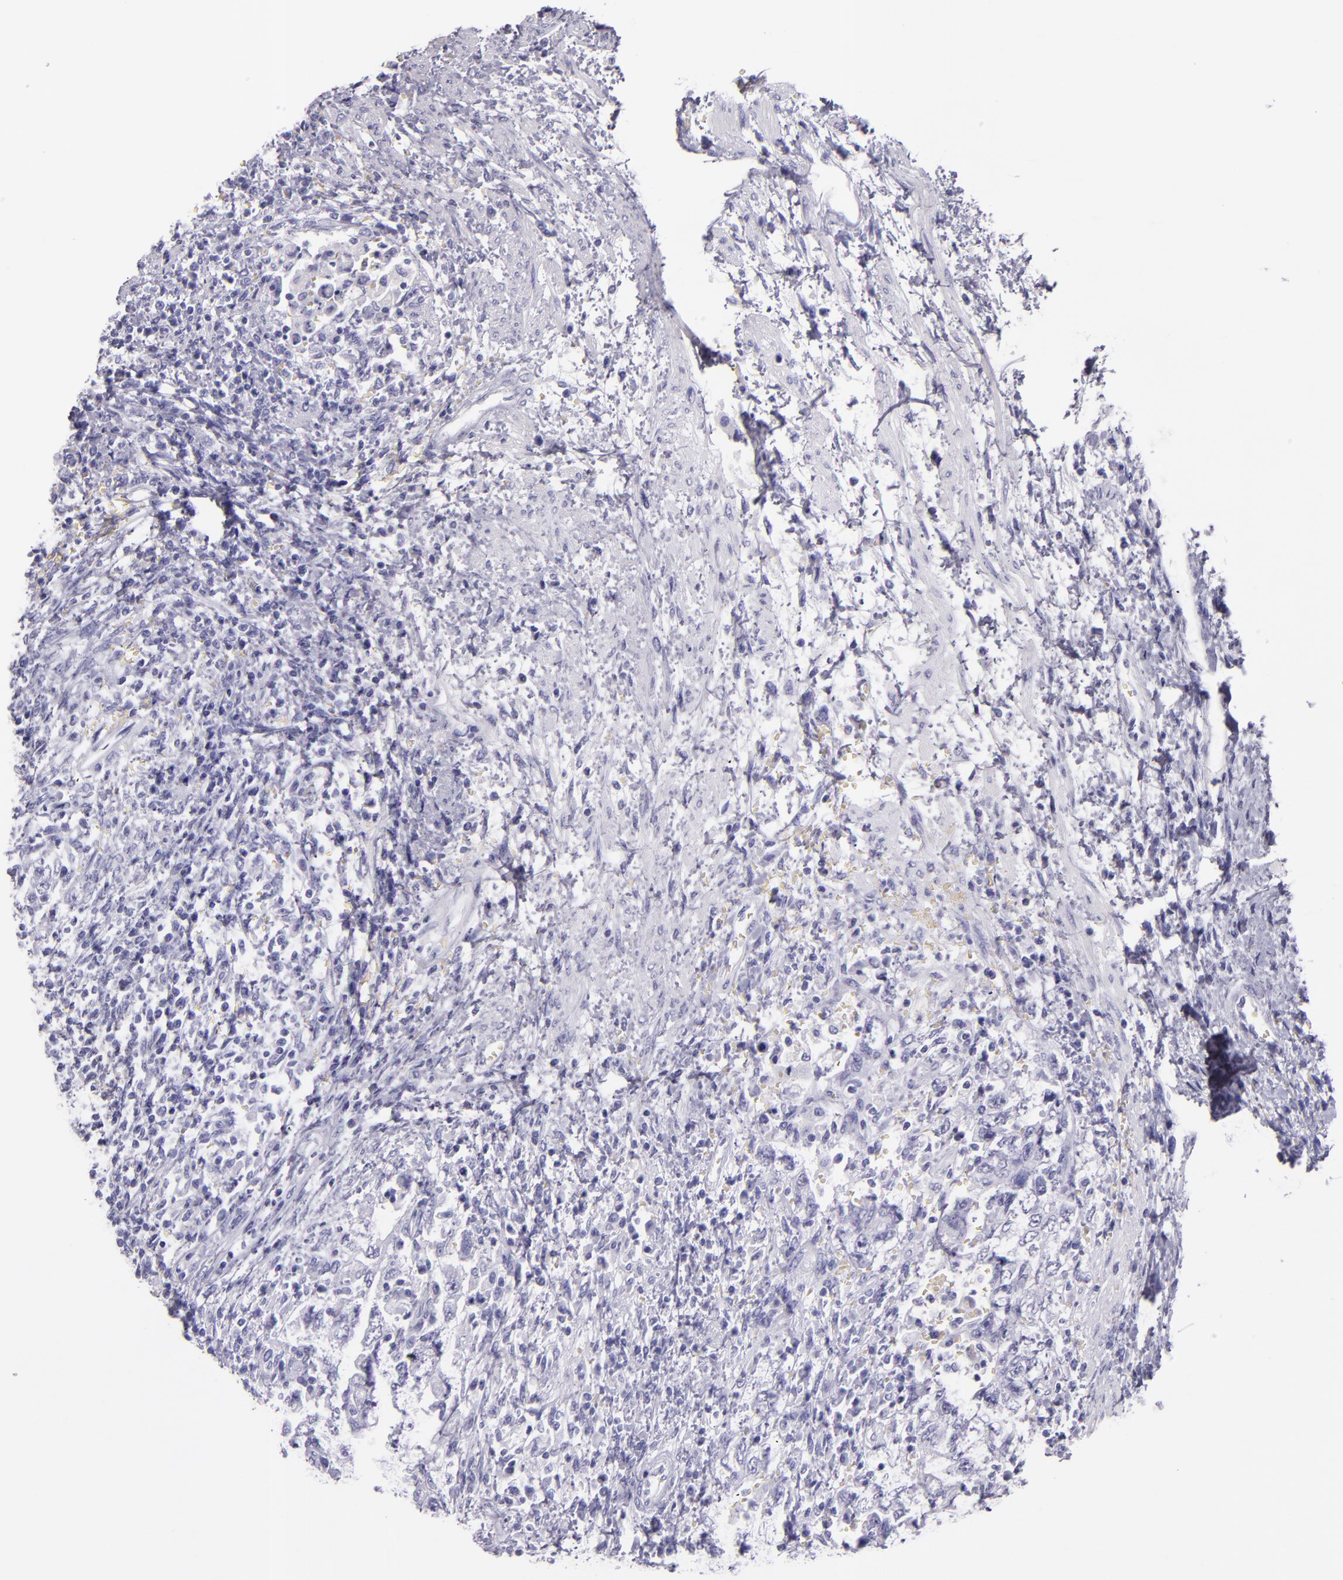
{"staining": {"intensity": "negative", "quantity": "none", "location": "none"}, "tissue": "testis cancer", "cell_type": "Tumor cells", "image_type": "cancer", "snomed": [{"axis": "morphology", "description": "Carcinoma, Embryonal, NOS"}, {"axis": "topography", "description": "Testis"}], "caption": "Immunohistochemistry histopathology image of neoplastic tissue: testis embryonal carcinoma stained with DAB exhibits no significant protein positivity in tumor cells. (DAB (3,3'-diaminobenzidine) immunohistochemistry (IHC) visualized using brightfield microscopy, high magnification).", "gene": "CR2", "patient": {"sex": "male", "age": 26}}